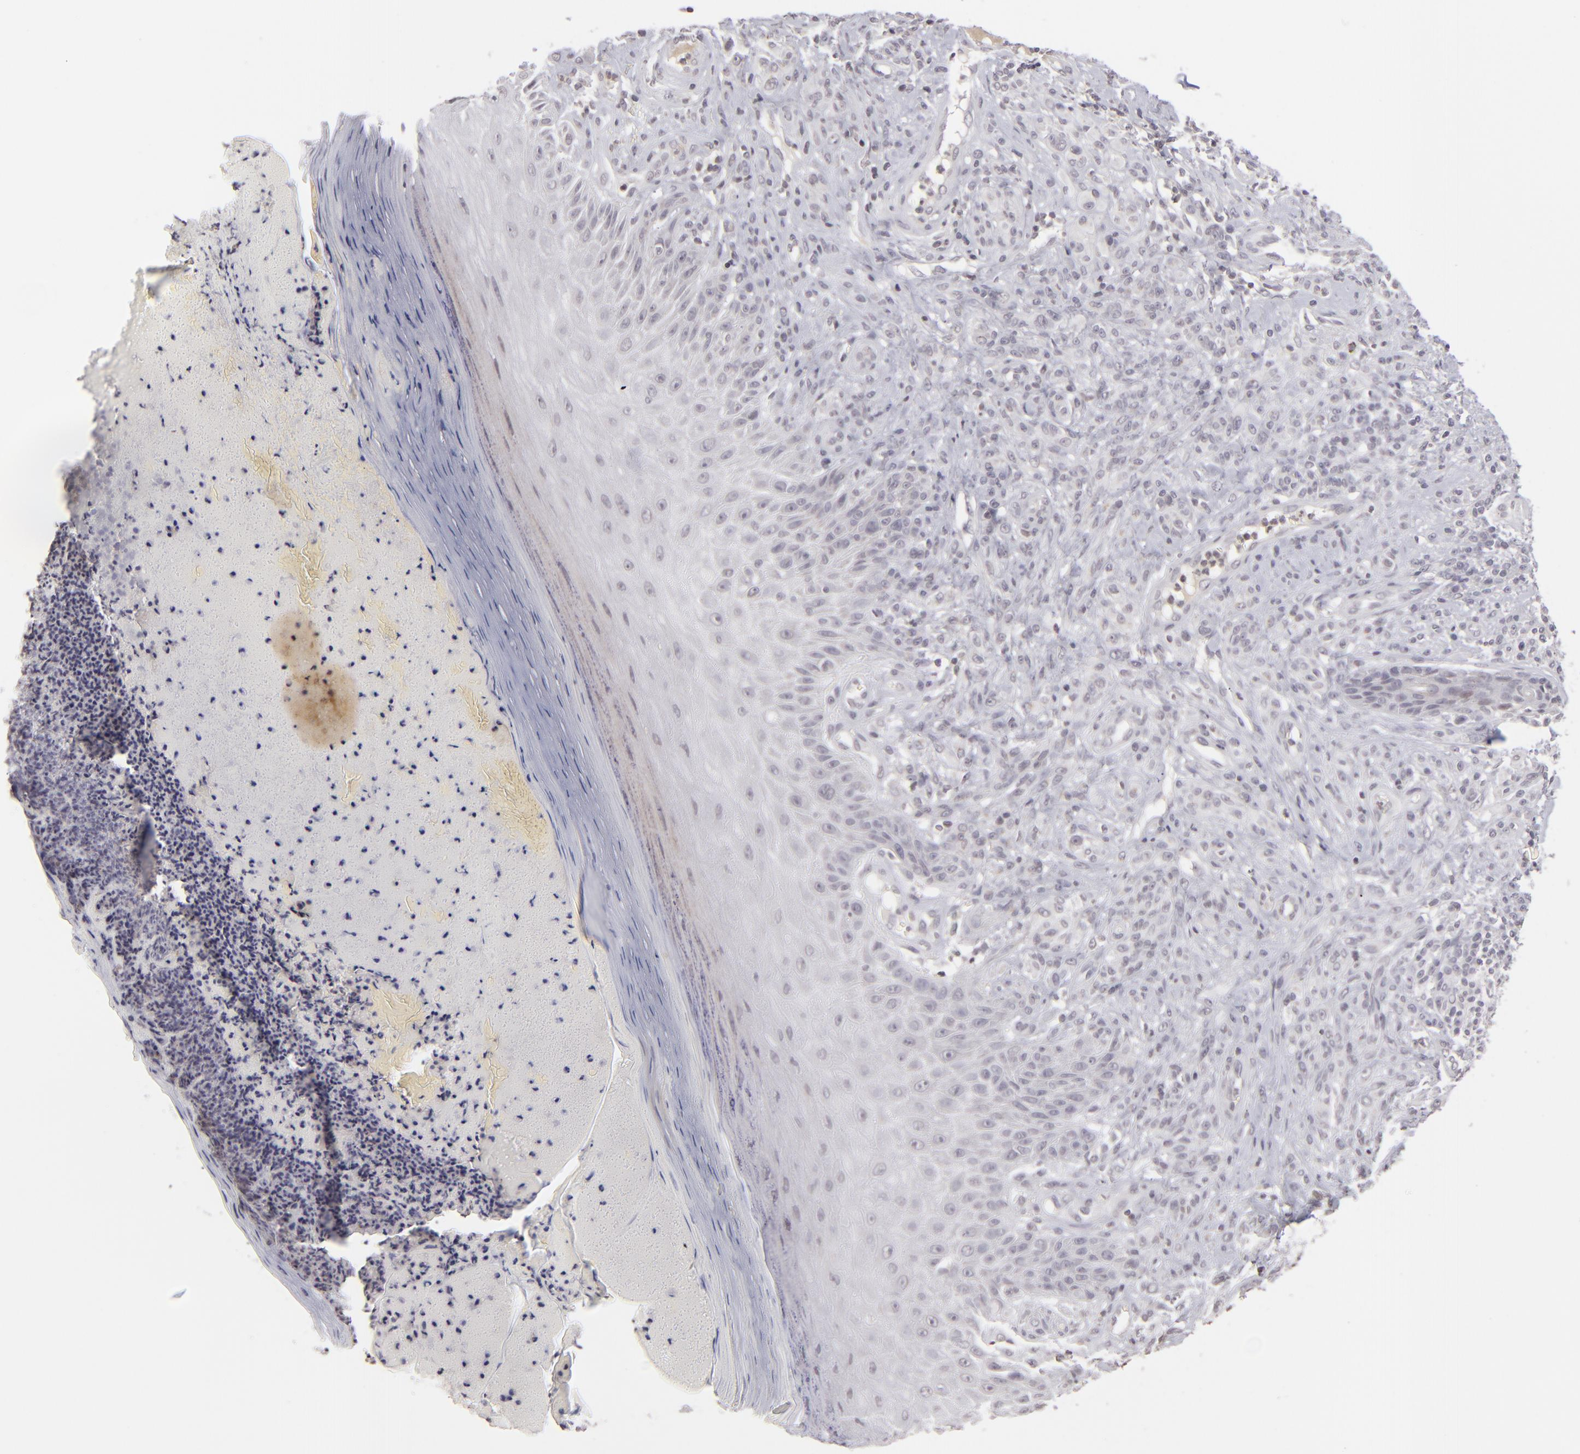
{"staining": {"intensity": "negative", "quantity": "none", "location": "none"}, "tissue": "melanoma", "cell_type": "Tumor cells", "image_type": "cancer", "snomed": [{"axis": "morphology", "description": "Malignant melanoma, NOS"}, {"axis": "topography", "description": "Skin"}], "caption": "An image of melanoma stained for a protein exhibits no brown staining in tumor cells.", "gene": "CLDN2", "patient": {"sex": "male", "age": 57}}